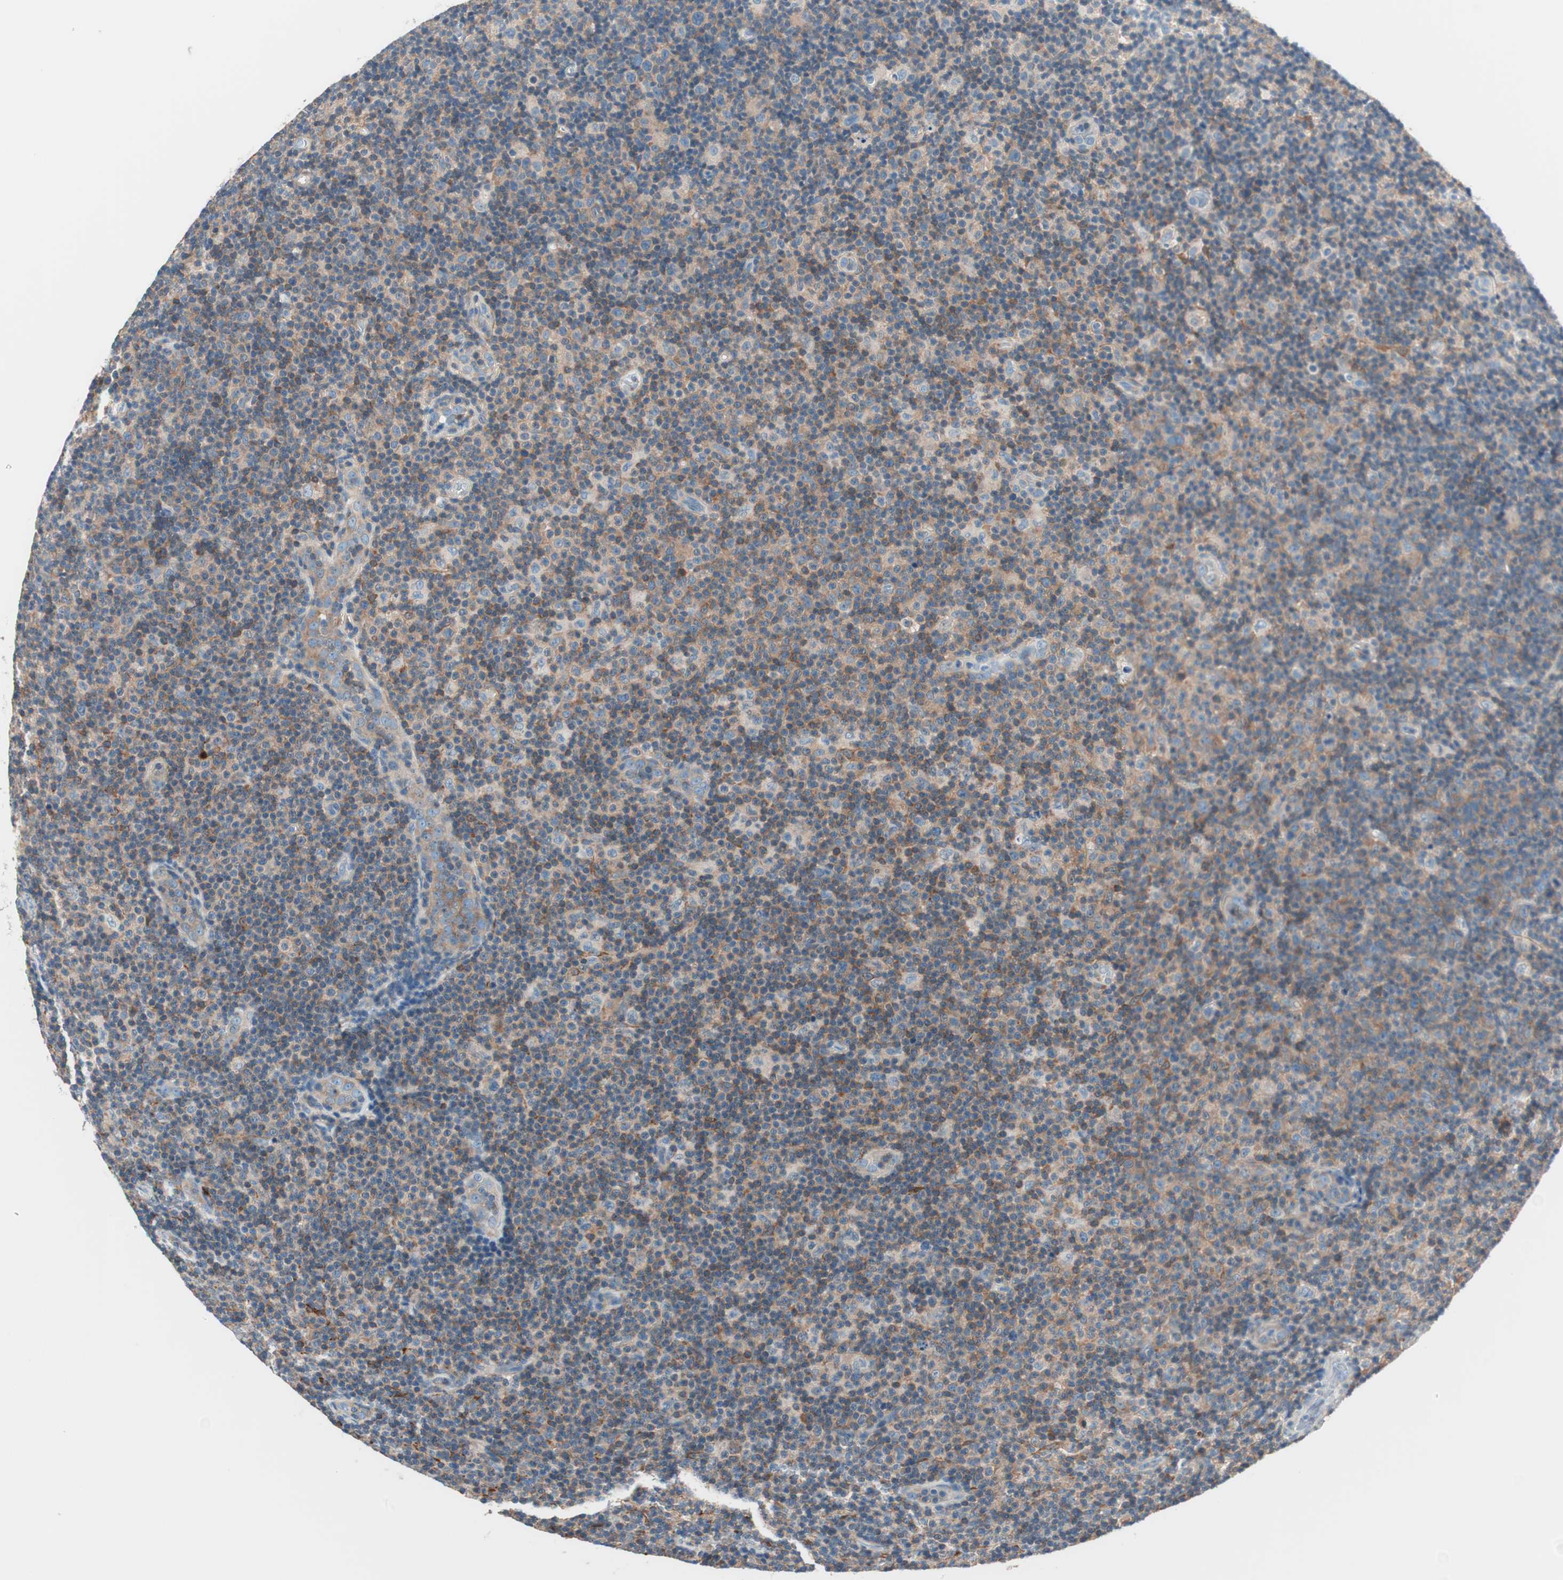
{"staining": {"intensity": "weak", "quantity": "25%-75%", "location": "cytoplasmic/membranous"}, "tissue": "lymphoma", "cell_type": "Tumor cells", "image_type": "cancer", "snomed": [{"axis": "morphology", "description": "Malignant lymphoma, non-Hodgkin's type, Low grade"}, {"axis": "topography", "description": "Lymph node"}], "caption": "Lymphoma stained with a brown dye demonstrates weak cytoplasmic/membranous positive staining in about 25%-75% of tumor cells.", "gene": "RAD54B", "patient": {"sex": "male", "age": 83}}